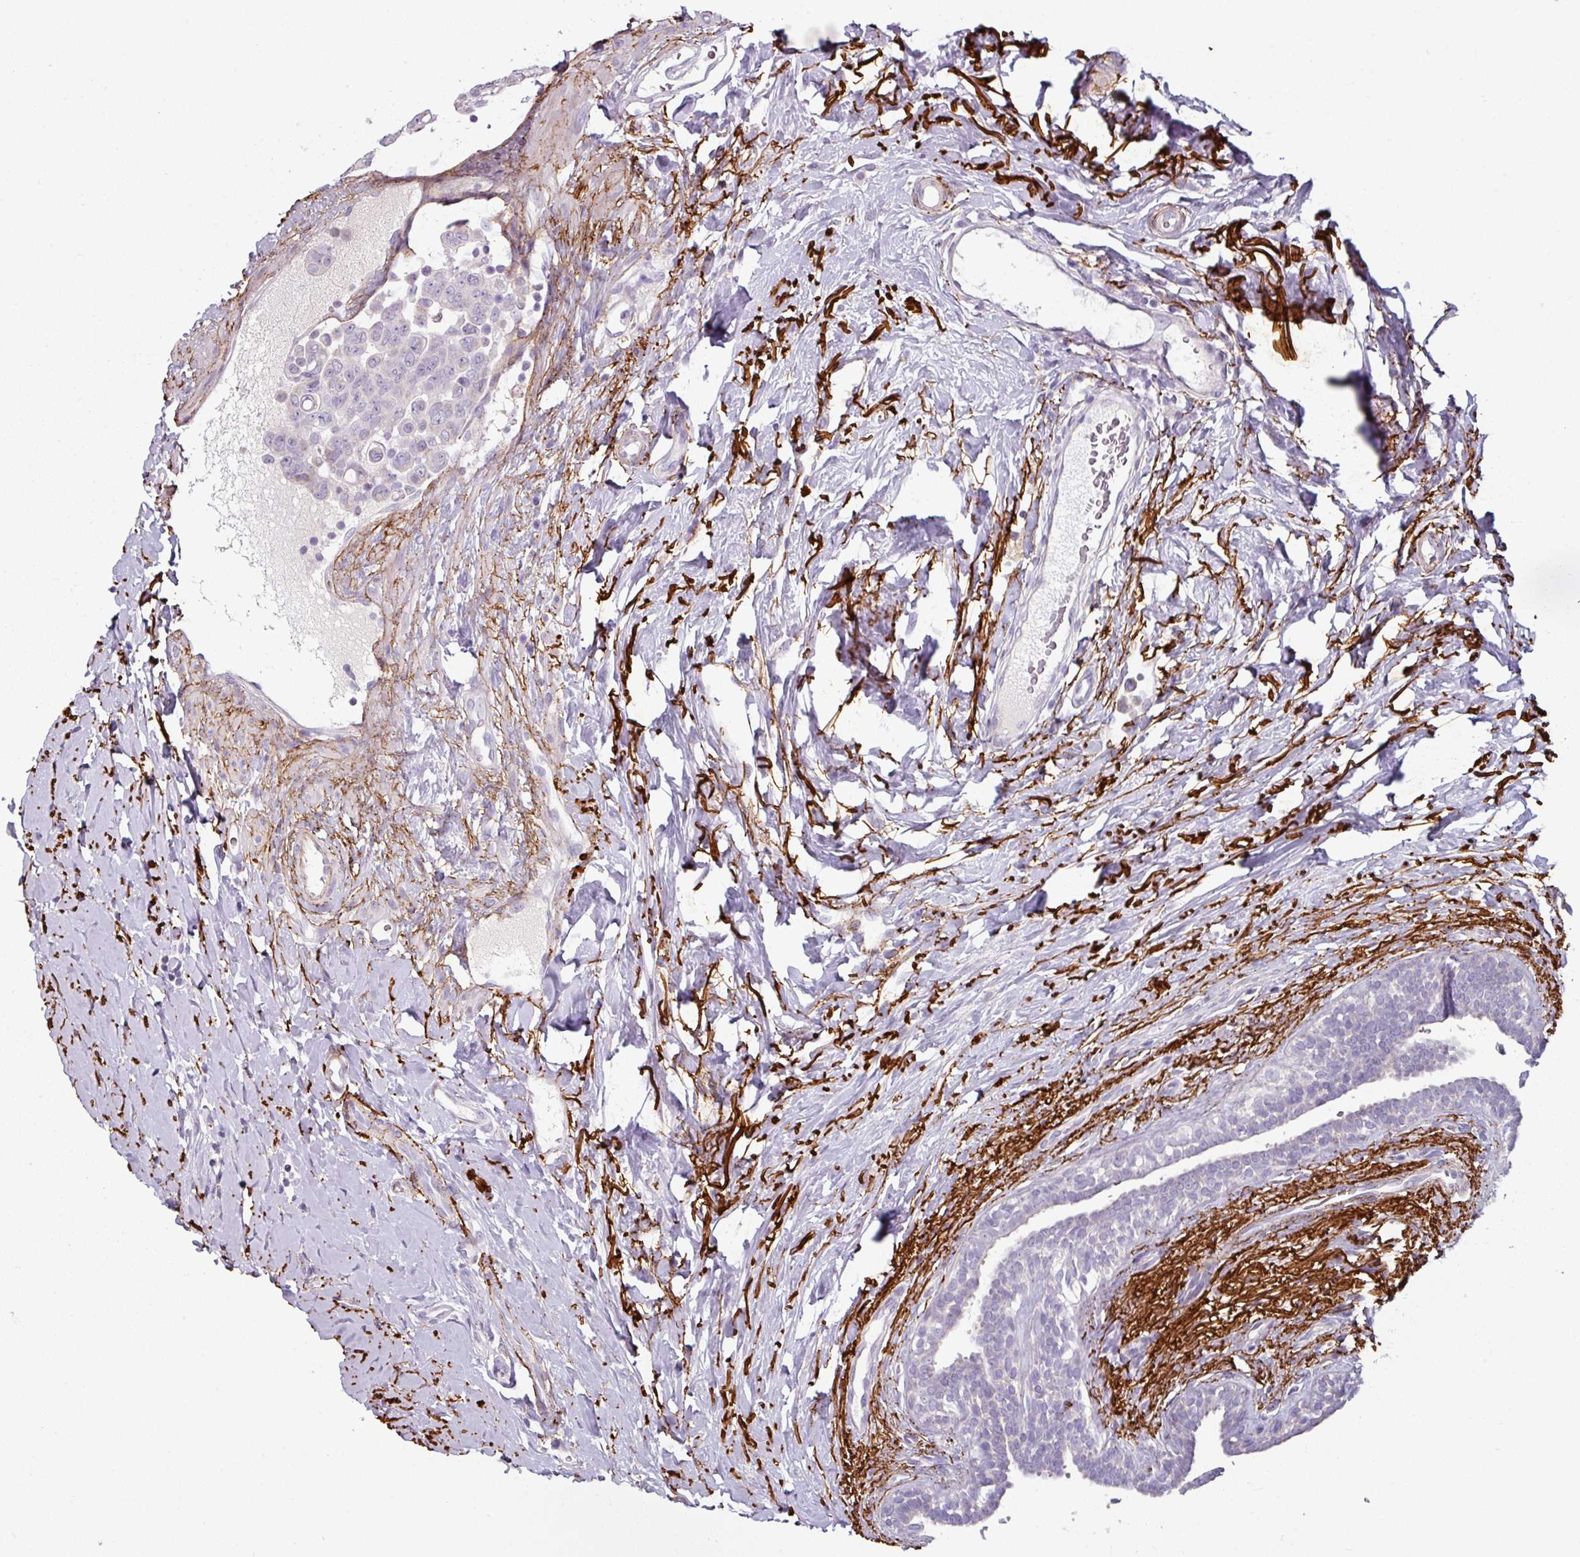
{"staining": {"intensity": "negative", "quantity": "none", "location": "none"}, "tissue": "breast cancer", "cell_type": "Tumor cells", "image_type": "cancer", "snomed": [{"axis": "morphology", "description": "Duct carcinoma"}, {"axis": "topography", "description": "Breast"}], "caption": "High magnification brightfield microscopy of breast infiltrating ductal carcinoma stained with DAB (3,3'-diaminobenzidine) (brown) and counterstained with hematoxylin (blue): tumor cells show no significant expression. (Stains: DAB immunohistochemistry (IHC) with hematoxylin counter stain, Microscopy: brightfield microscopy at high magnification).", "gene": "MTMR14", "patient": {"sex": "female", "age": 40}}